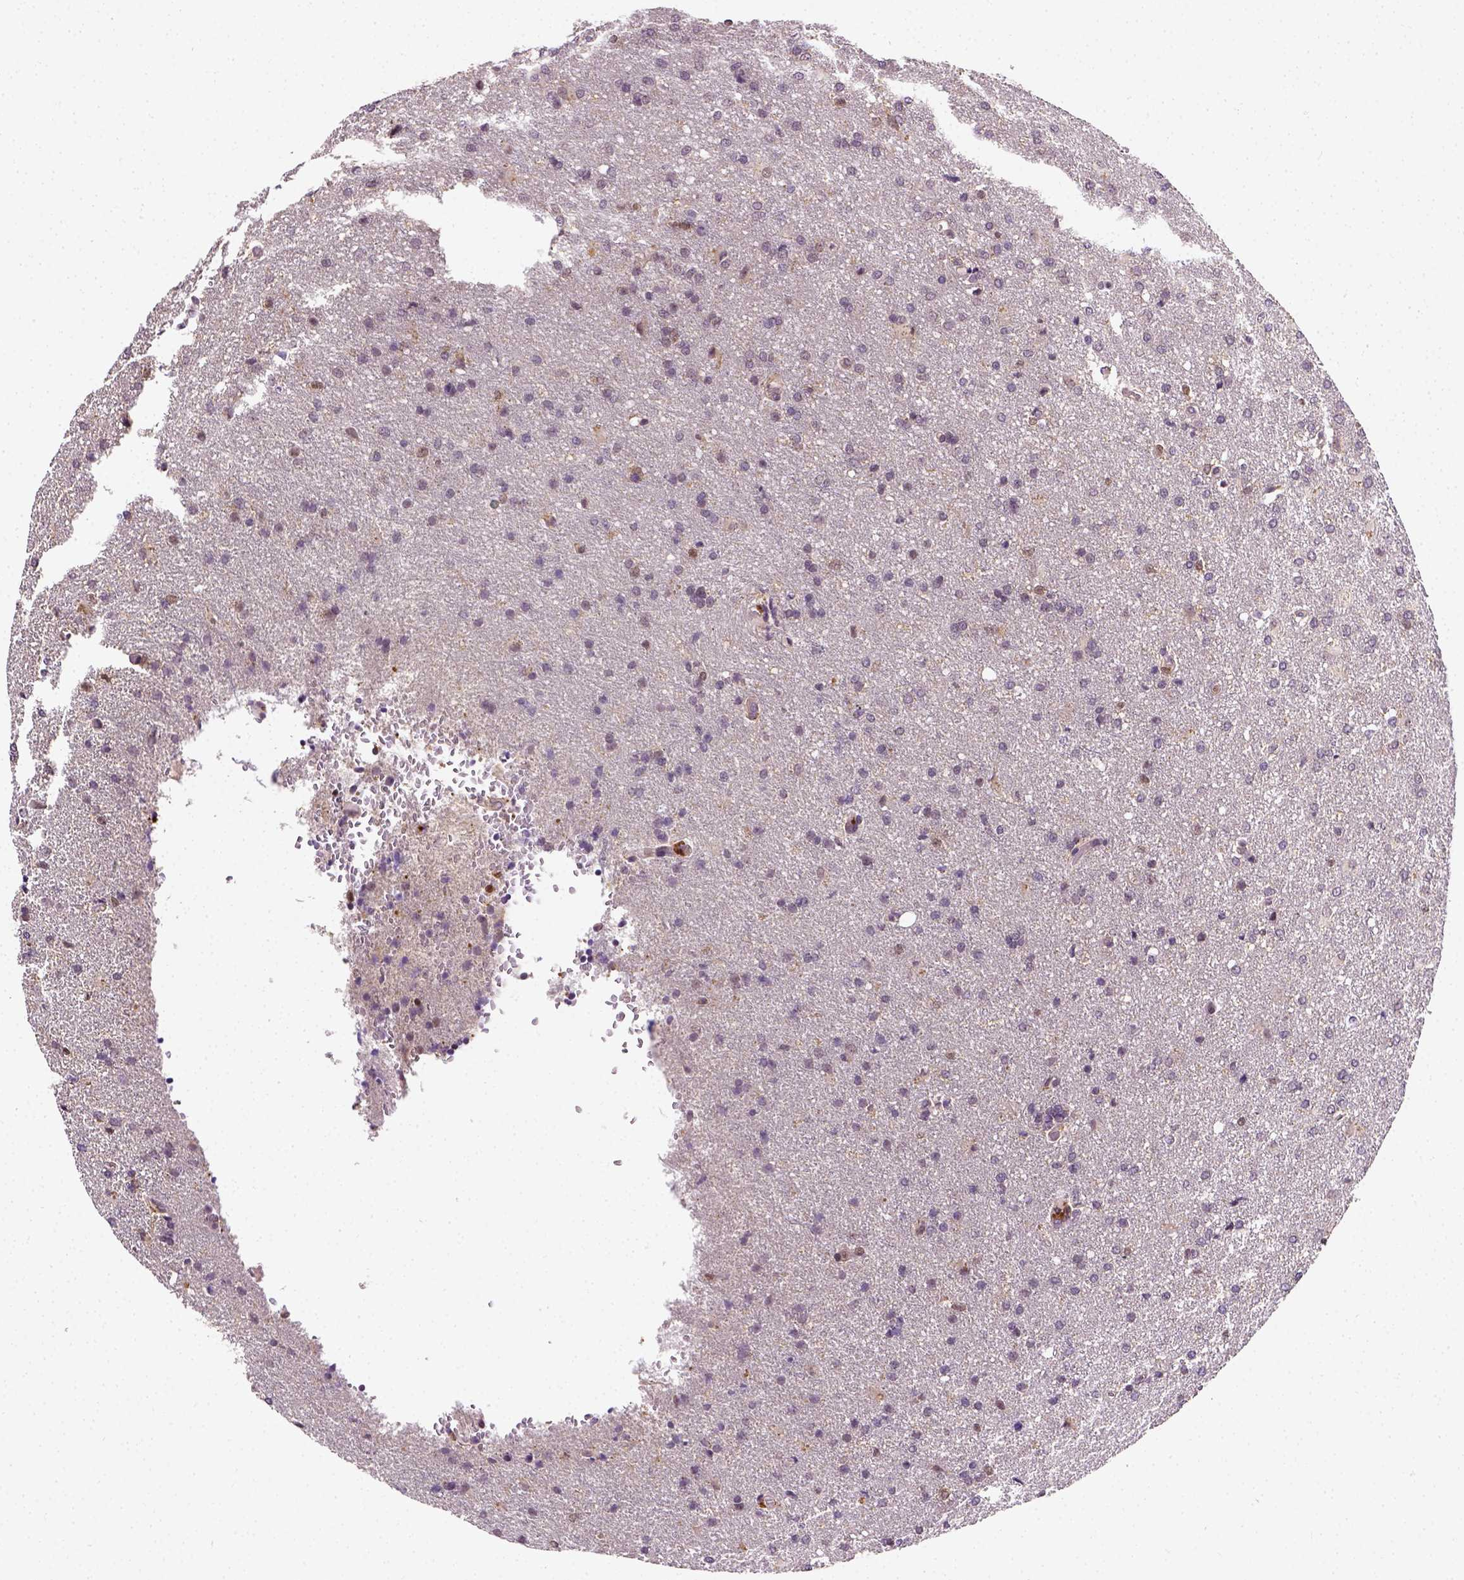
{"staining": {"intensity": "negative", "quantity": "none", "location": "none"}, "tissue": "glioma", "cell_type": "Tumor cells", "image_type": "cancer", "snomed": [{"axis": "morphology", "description": "Glioma, malignant, High grade"}, {"axis": "topography", "description": "Brain"}], "caption": "This is an immunohistochemistry photomicrograph of glioma. There is no staining in tumor cells.", "gene": "MATK", "patient": {"sex": "male", "age": 68}}